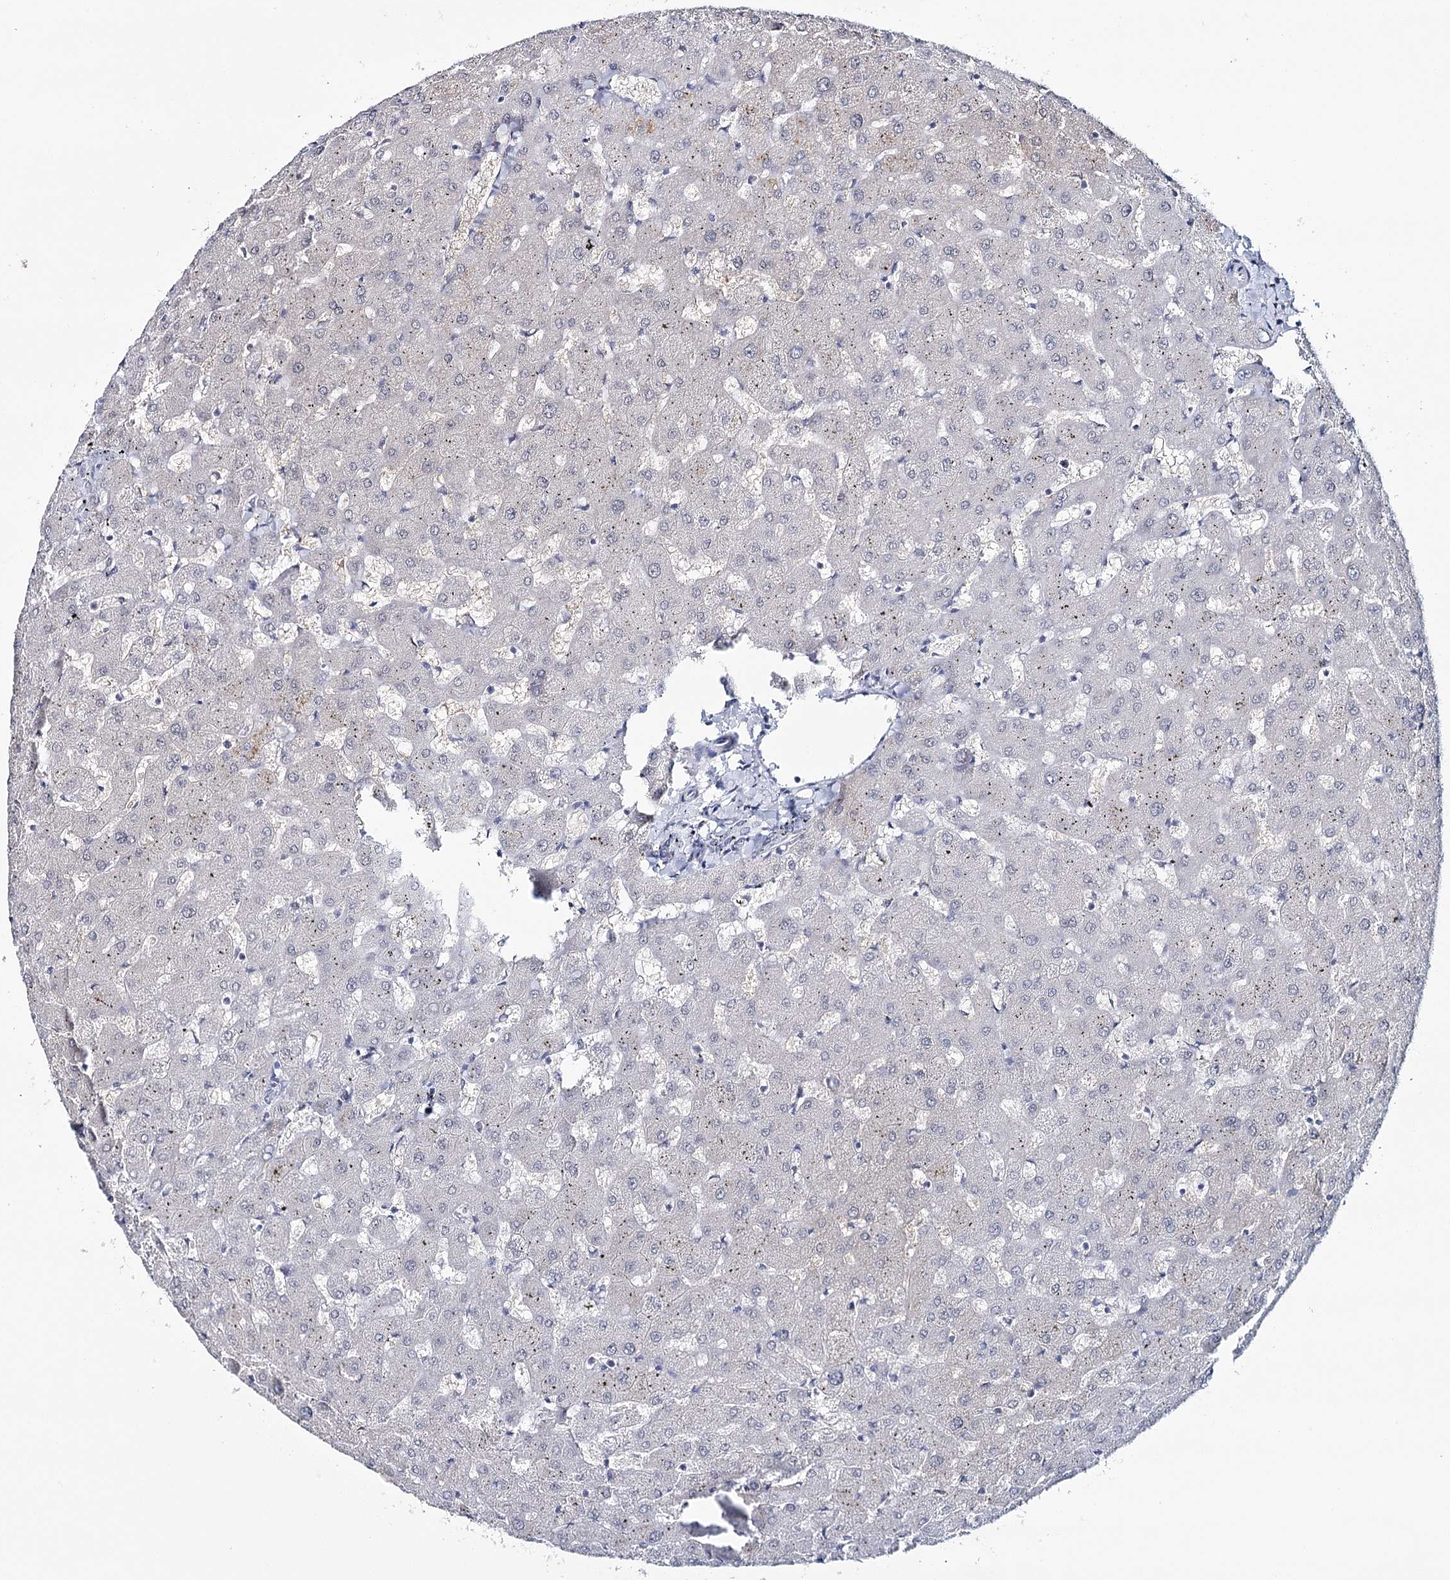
{"staining": {"intensity": "negative", "quantity": "none", "location": "none"}, "tissue": "liver", "cell_type": "Cholangiocytes", "image_type": "normal", "snomed": [{"axis": "morphology", "description": "Normal tissue, NOS"}, {"axis": "topography", "description": "Liver"}], "caption": "Cholangiocytes show no significant protein staining in benign liver. The staining was performed using DAB to visualize the protein expression in brown, while the nuclei were stained in blue with hematoxylin (Magnification: 20x).", "gene": "ZC3H8", "patient": {"sex": "female", "age": 63}}